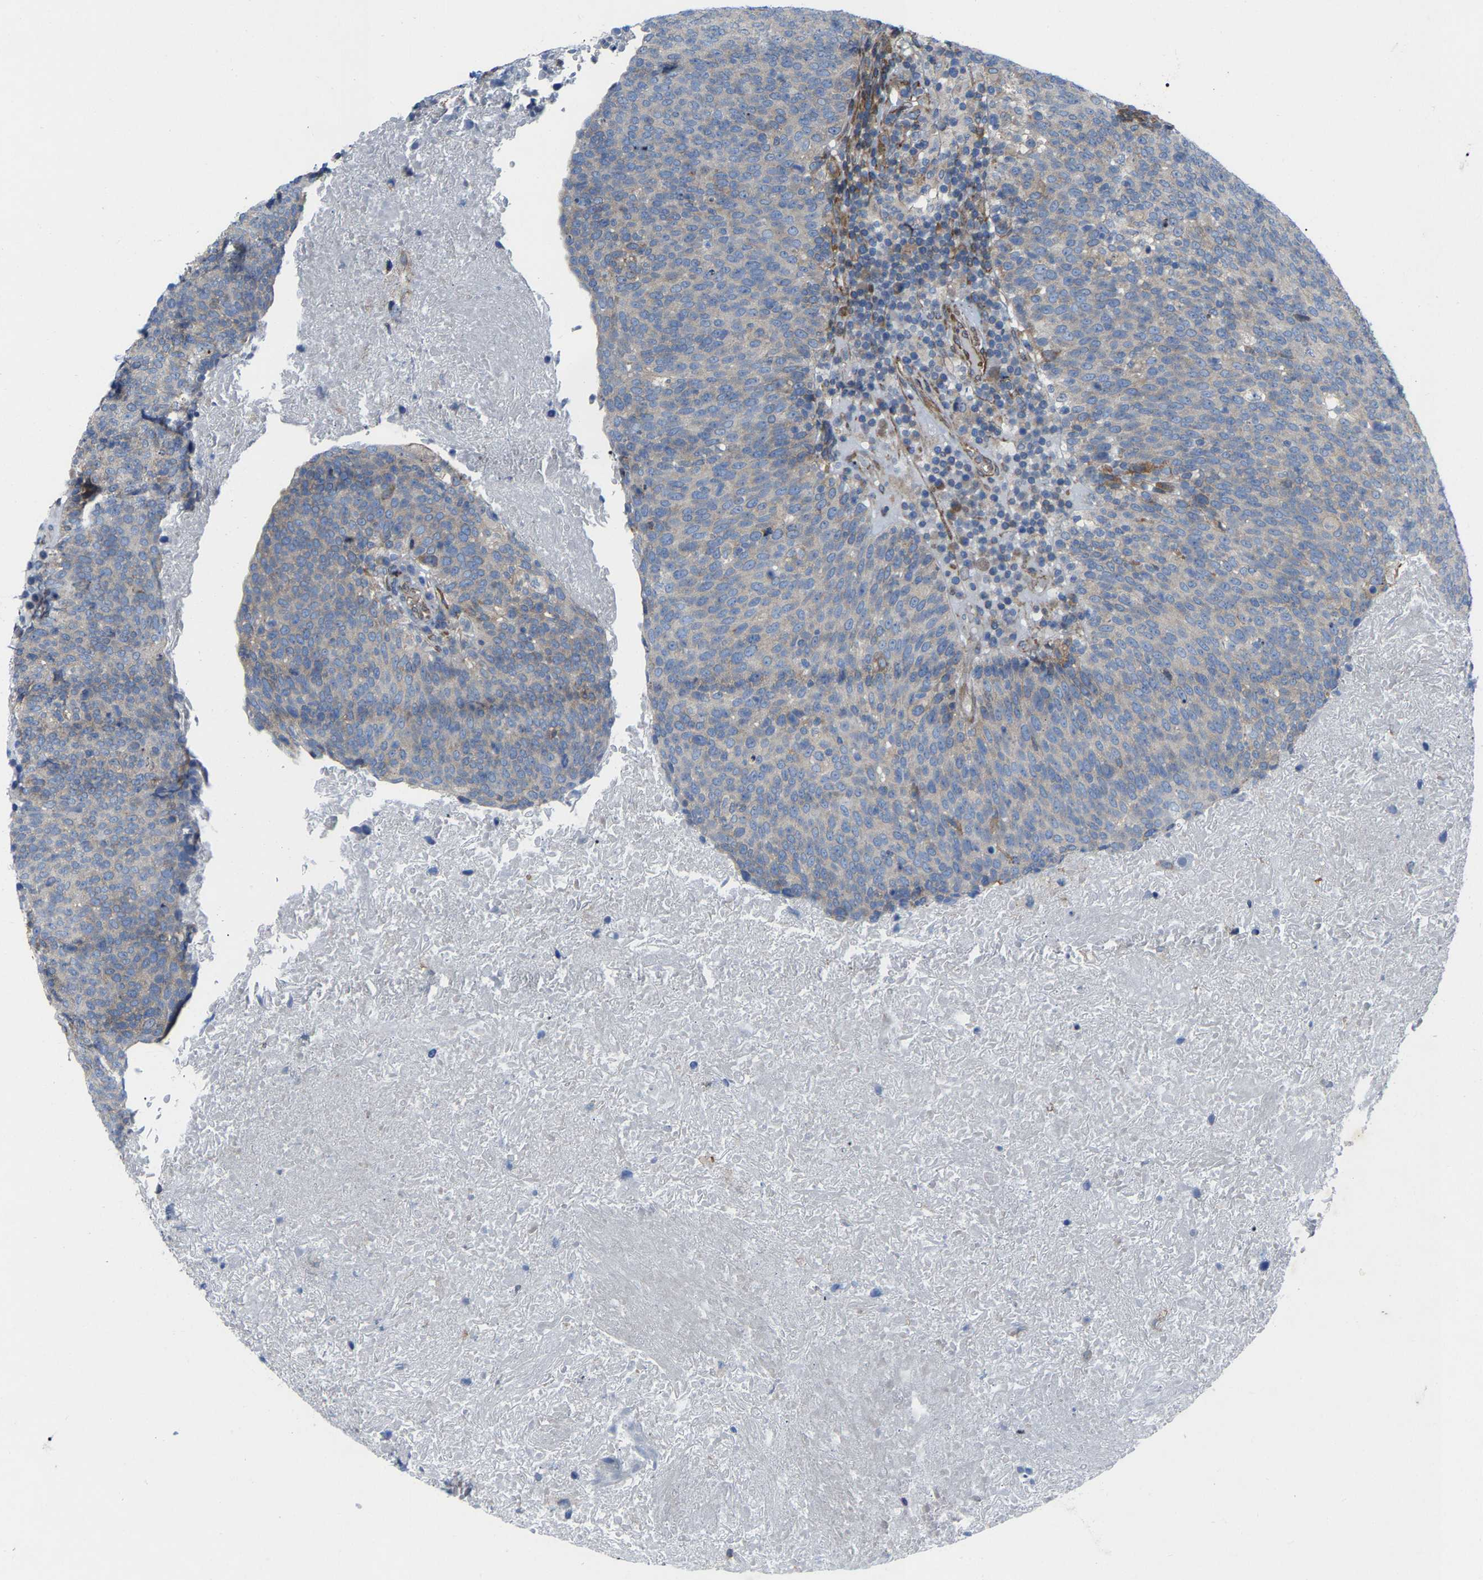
{"staining": {"intensity": "negative", "quantity": "none", "location": "none"}, "tissue": "head and neck cancer", "cell_type": "Tumor cells", "image_type": "cancer", "snomed": [{"axis": "morphology", "description": "Squamous cell carcinoma, NOS"}, {"axis": "morphology", "description": "Squamous cell carcinoma, metastatic, NOS"}, {"axis": "topography", "description": "Lymph node"}, {"axis": "topography", "description": "Head-Neck"}], "caption": "Tumor cells are negative for protein expression in human head and neck squamous cell carcinoma. (DAB immunohistochemistry (IHC) visualized using brightfield microscopy, high magnification).", "gene": "TOR1B", "patient": {"sex": "male", "age": 62}}